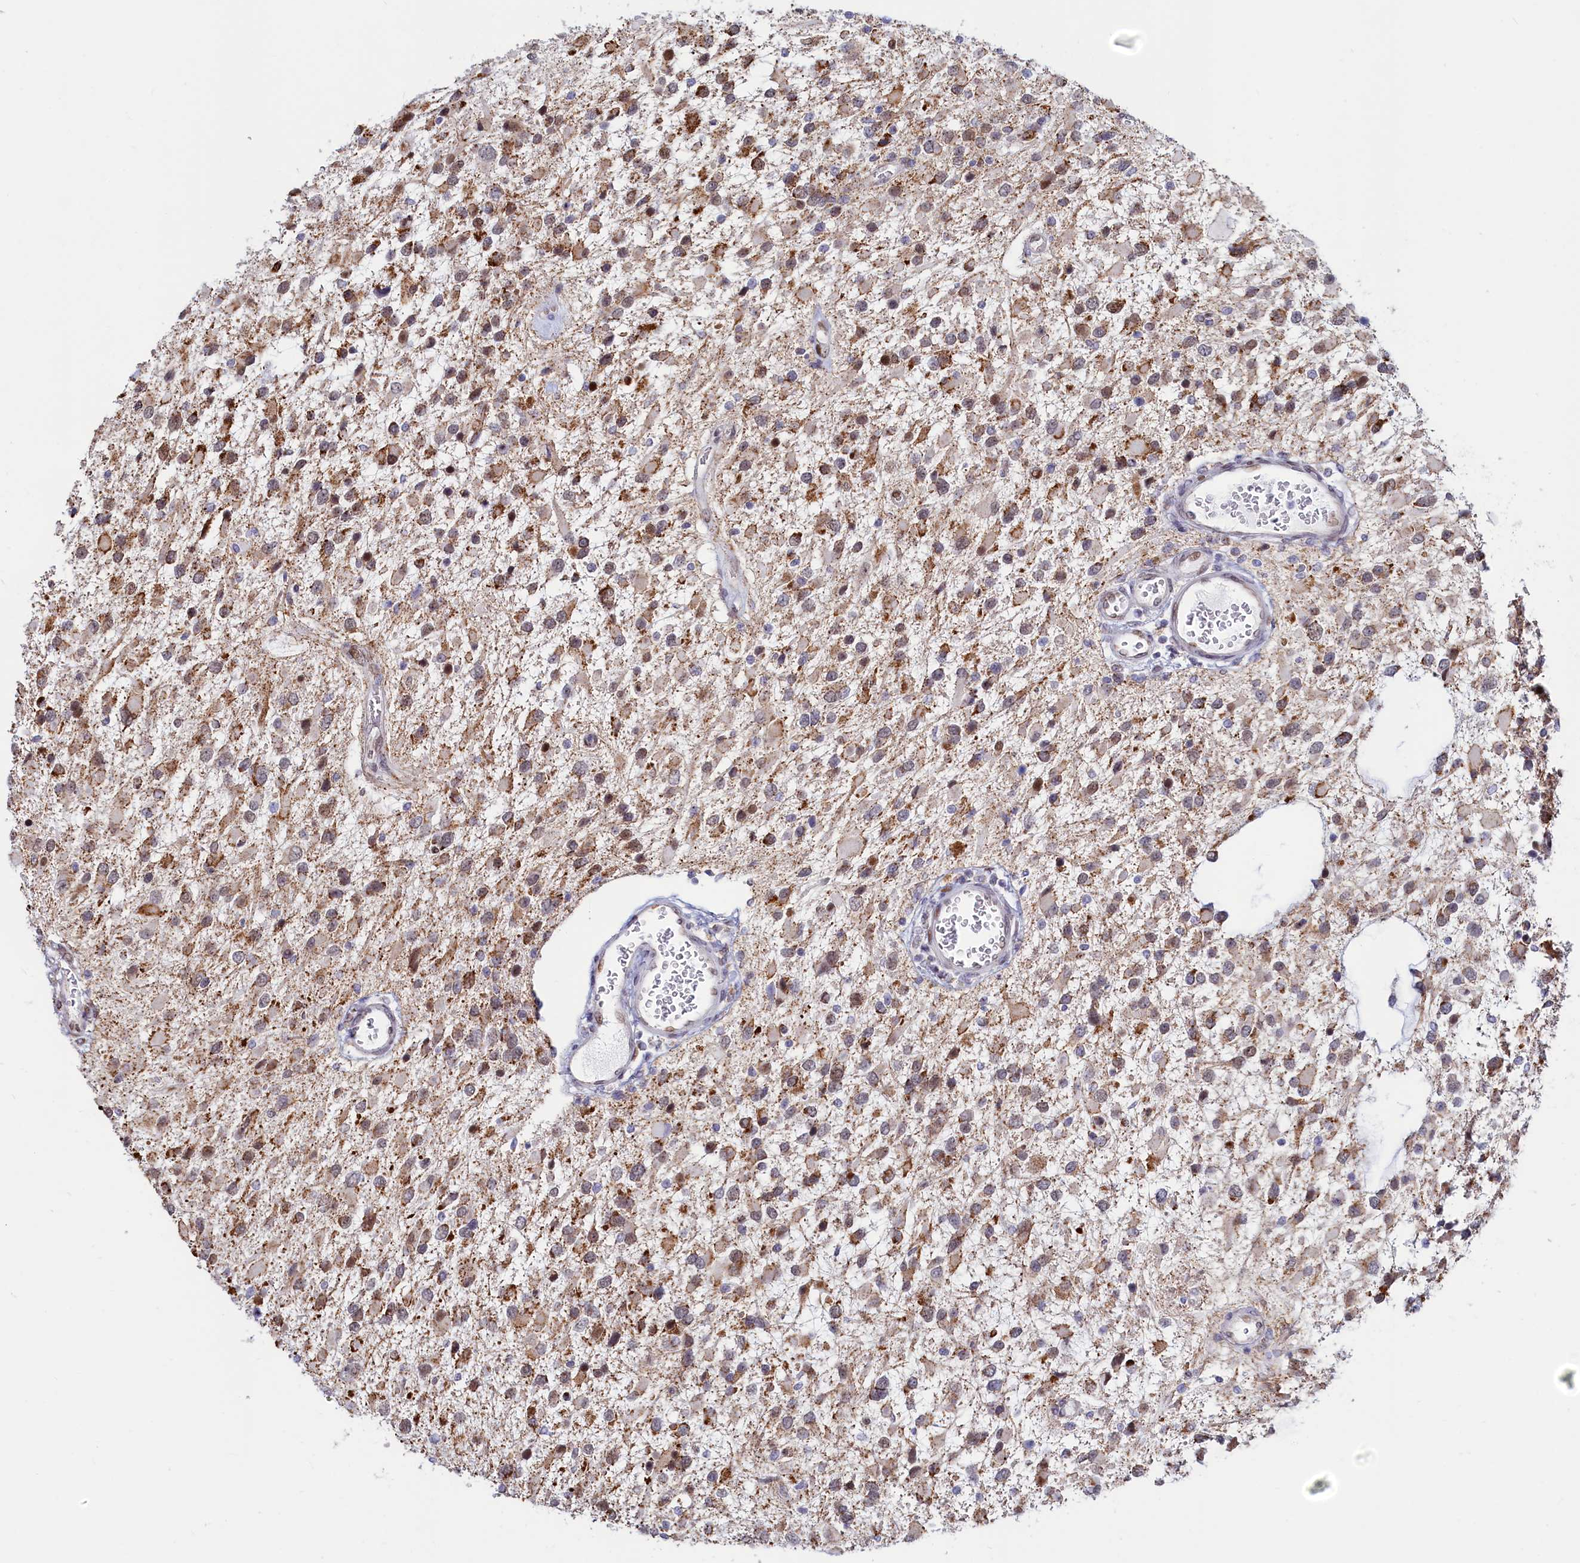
{"staining": {"intensity": "moderate", "quantity": ">75%", "location": "cytoplasmic/membranous"}, "tissue": "glioma", "cell_type": "Tumor cells", "image_type": "cancer", "snomed": [{"axis": "morphology", "description": "Glioma, malignant, High grade"}, {"axis": "topography", "description": "Brain"}], "caption": "Immunohistochemical staining of malignant glioma (high-grade) displays moderate cytoplasmic/membranous protein staining in approximately >75% of tumor cells.", "gene": "HDGFL3", "patient": {"sex": "male", "age": 53}}